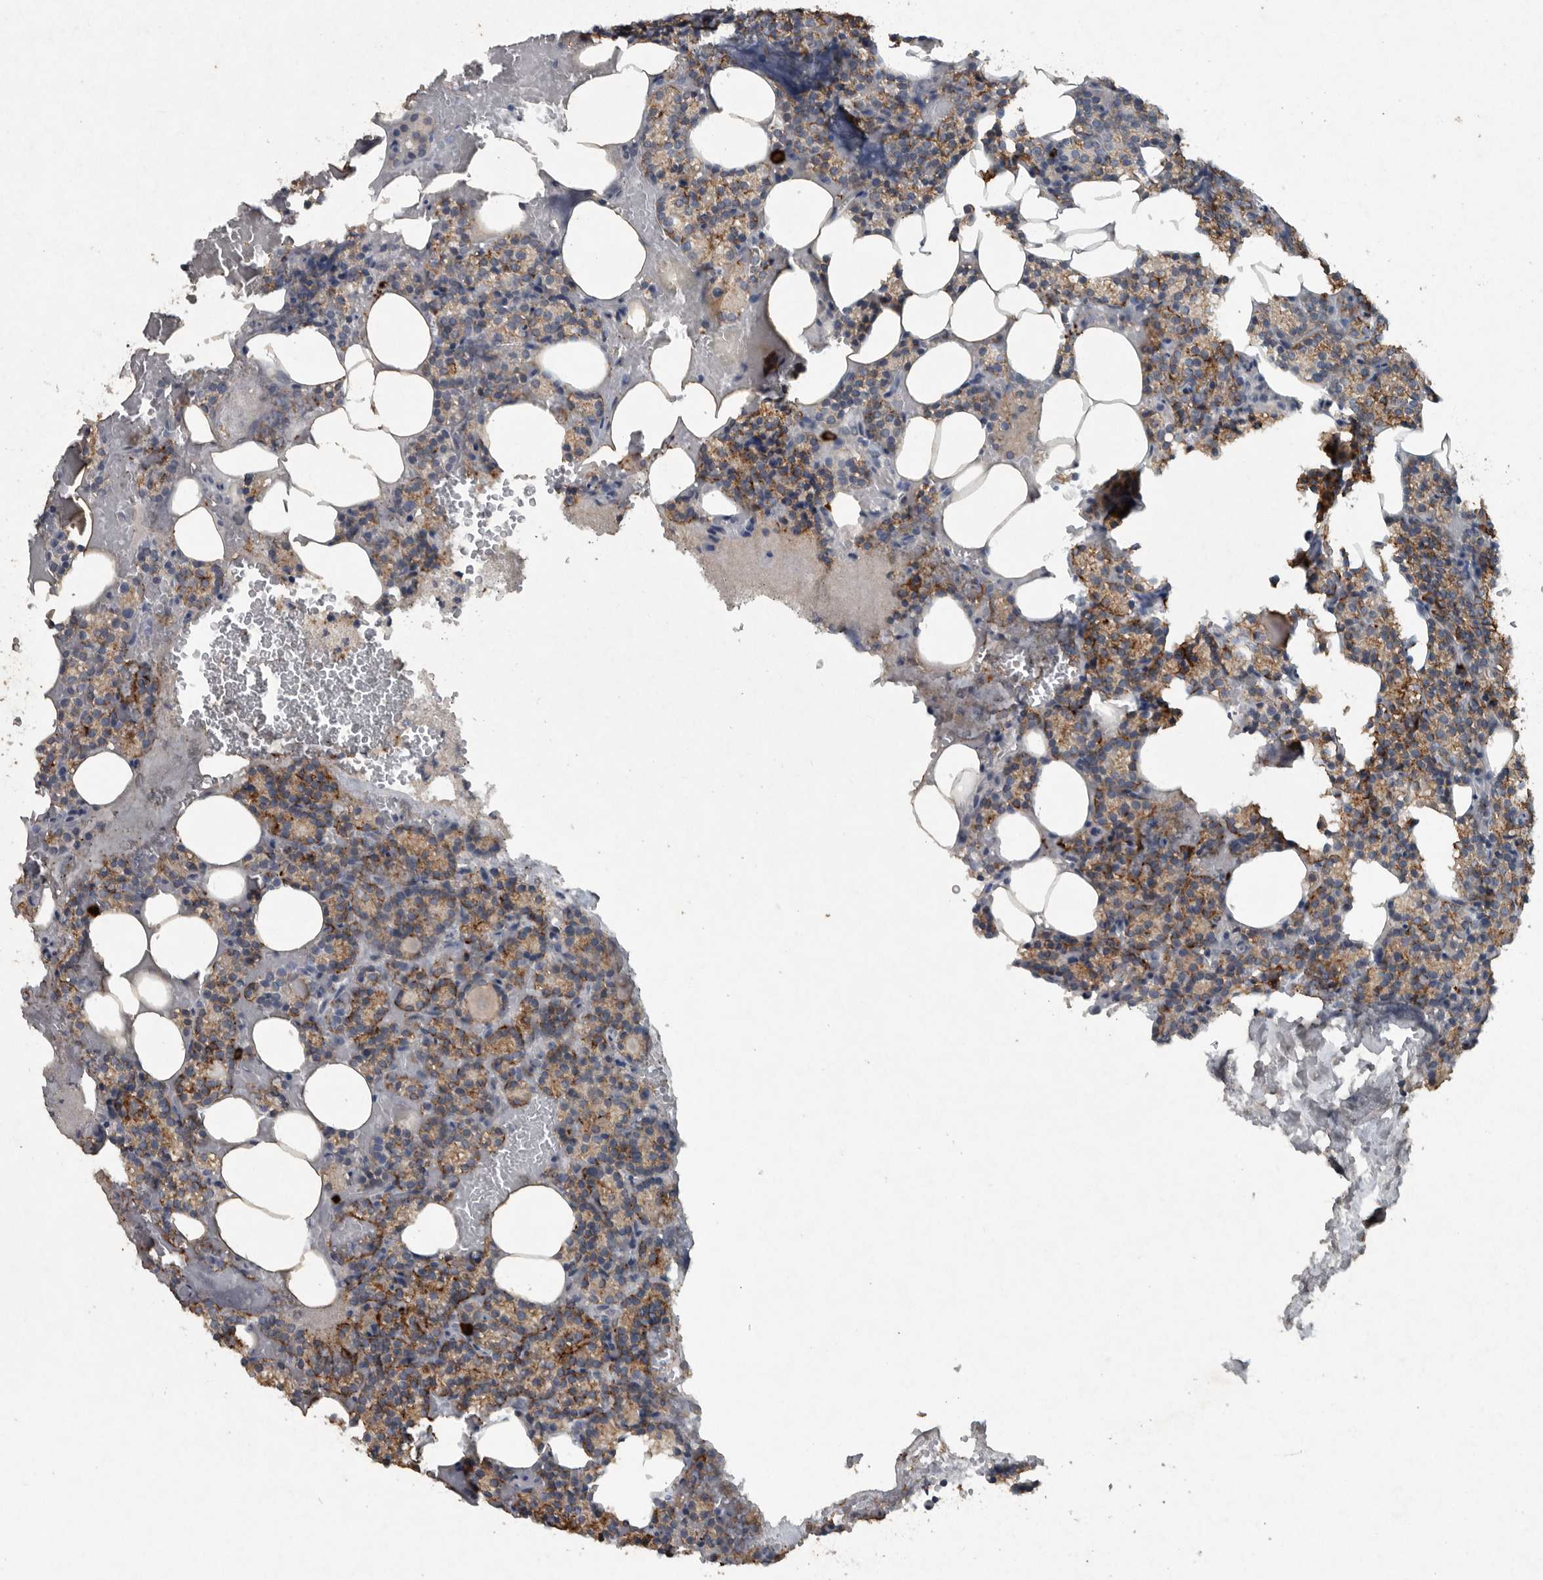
{"staining": {"intensity": "moderate", "quantity": ">75%", "location": "cytoplasmic/membranous"}, "tissue": "parathyroid gland", "cell_type": "Glandular cells", "image_type": "normal", "snomed": [{"axis": "morphology", "description": "Normal tissue, NOS"}, {"axis": "topography", "description": "Parathyroid gland"}], "caption": "Parathyroid gland stained with immunohistochemistry (IHC) shows moderate cytoplasmic/membranous positivity in approximately >75% of glandular cells.", "gene": "IL20", "patient": {"sex": "female", "age": 78}}